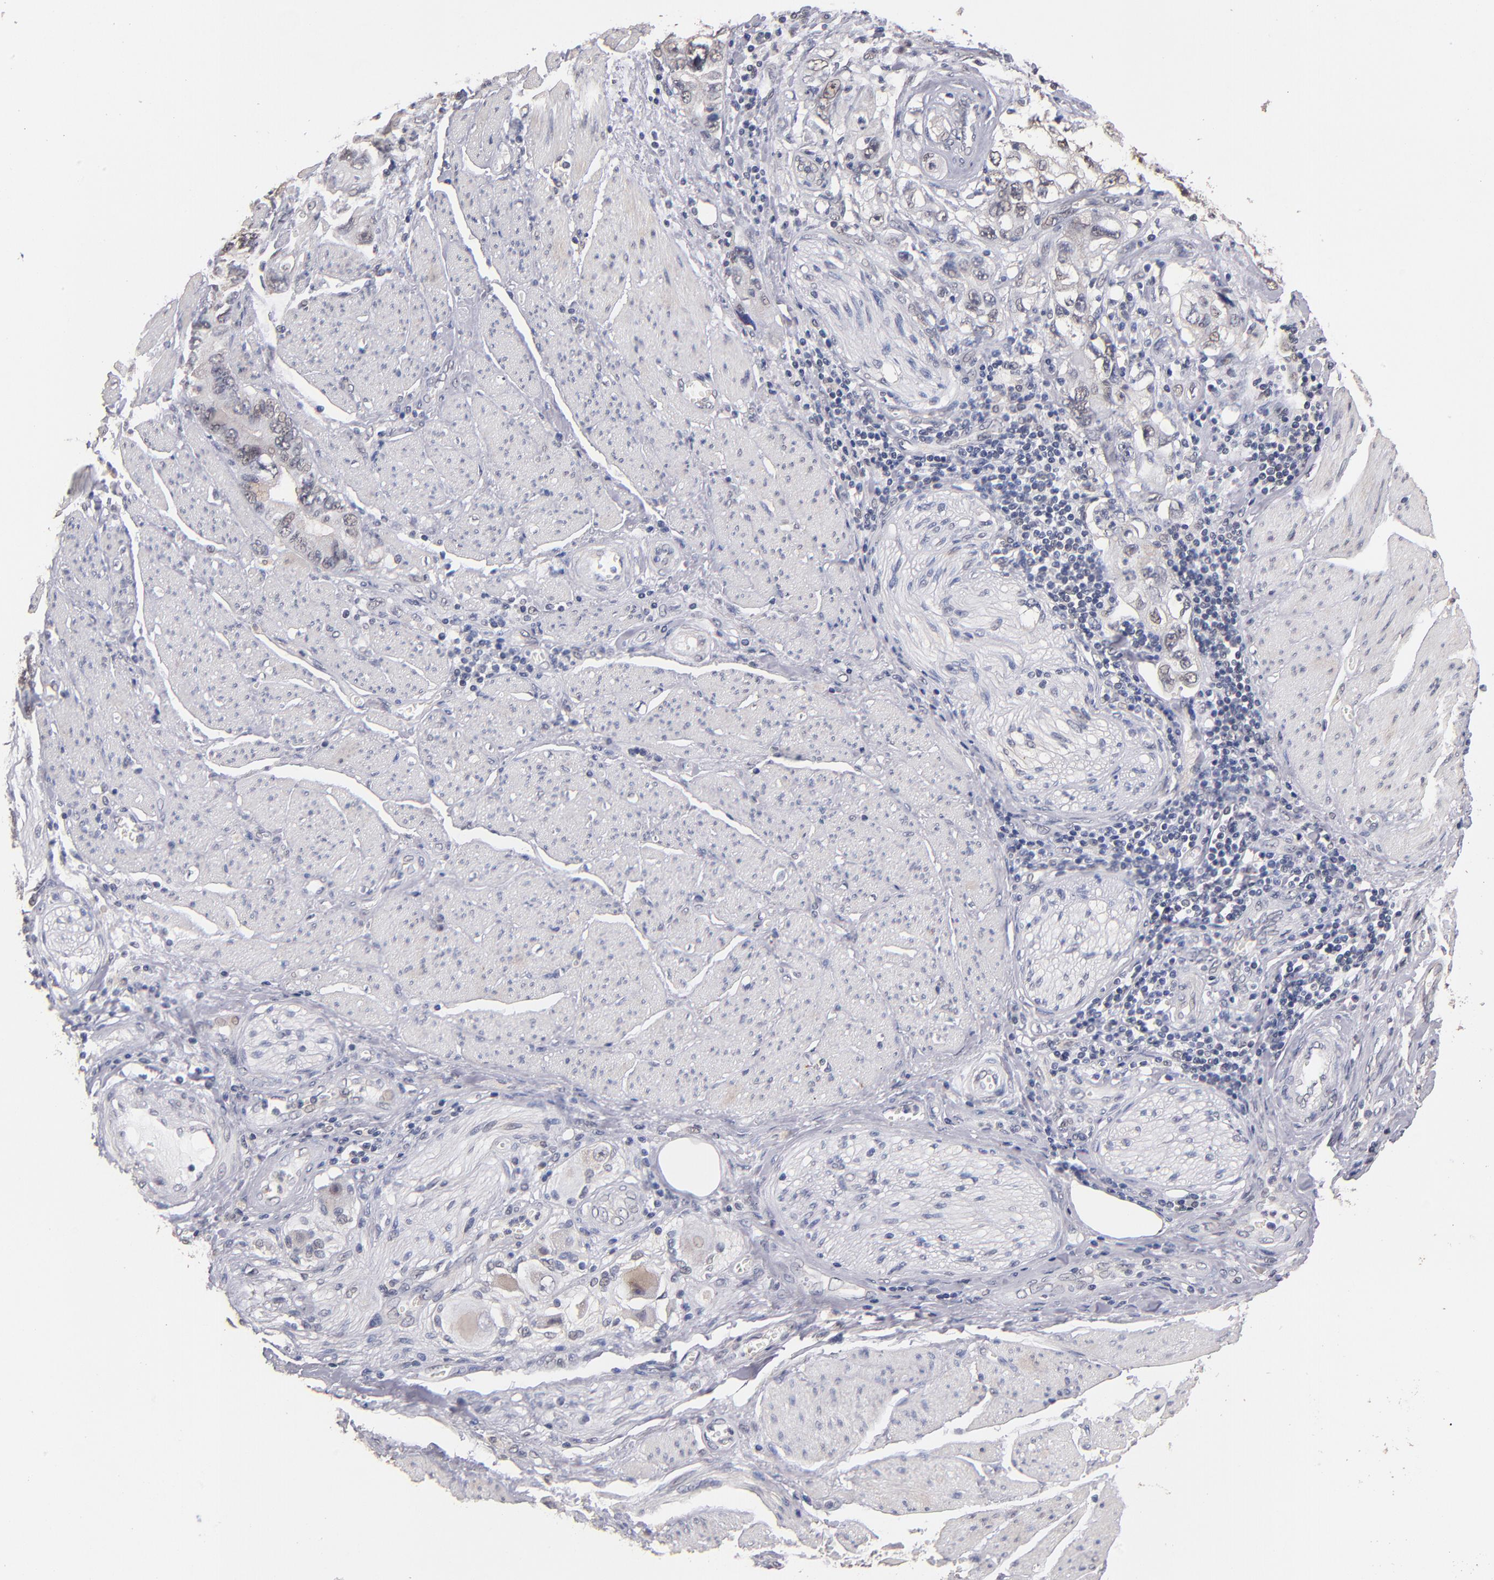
{"staining": {"intensity": "negative", "quantity": "none", "location": "none"}, "tissue": "stomach cancer", "cell_type": "Tumor cells", "image_type": "cancer", "snomed": [{"axis": "morphology", "description": "Adenocarcinoma, NOS"}, {"axis": "topography", "description": "Pancreas"}, {"axis": "topography", "description": "Stomach, upper"}], "caption": "Immunohistochemical staining of human adenocarcinoma (stomach) shows no significant expression in tumor cells. Brightfield microscopy of immunohistochemistry (IHC) stained with DAB (3,3'-diaminobenzidine) (brown) and hematoxylin (blue), captured at high magnification.", "gene": "PSMD10", "patient": {"sex": "male", "age": 77}}